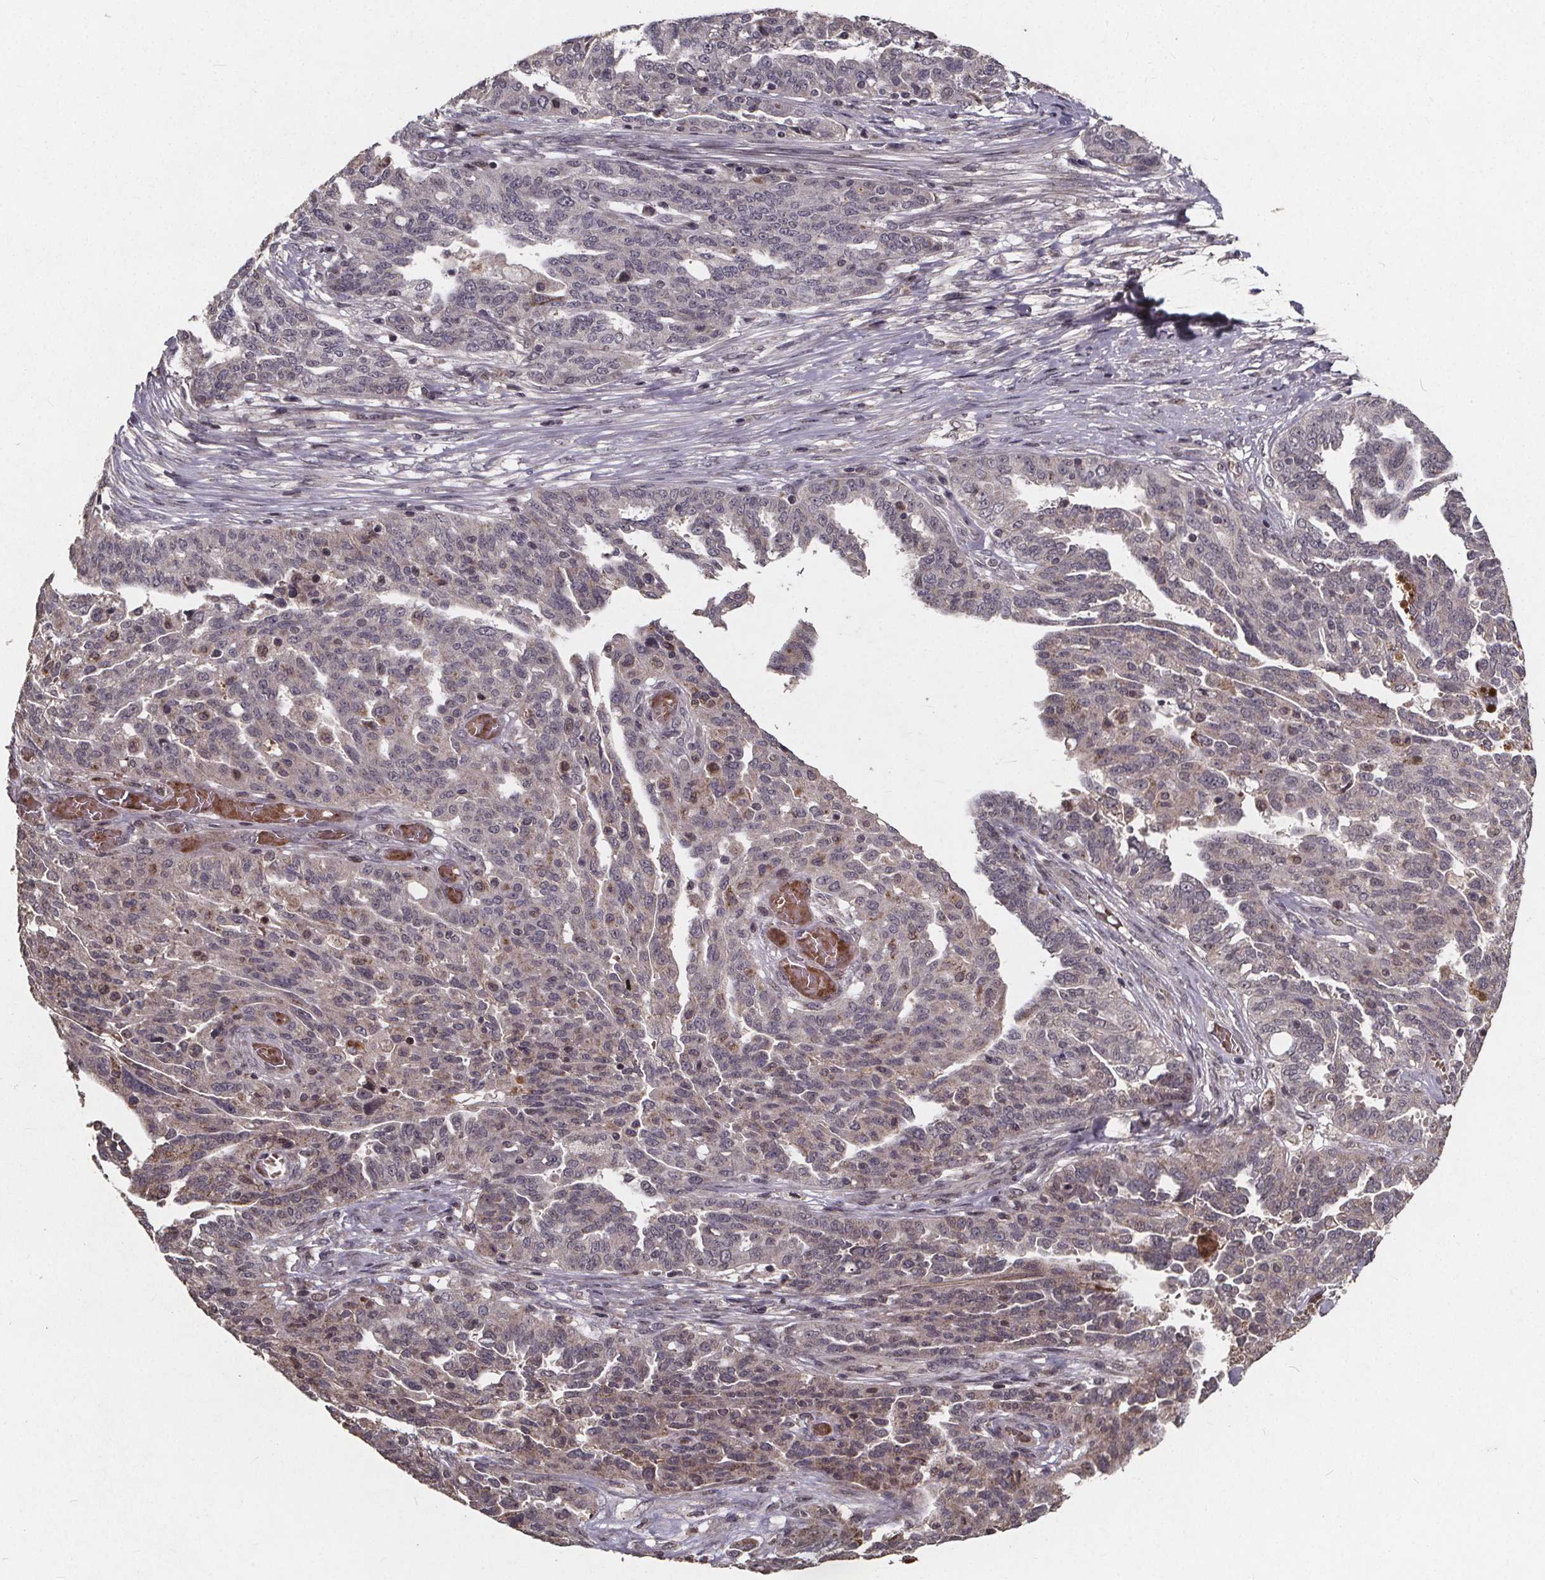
{"staining": {"intensity": "negative", "quantity": "none", "location": "none"}, "tissue": "ovarian cancer", "cell_type": "Tumor cells", "image_type": "cancer", "snomed": [{"axis": "morphology", "description": "Cystadenocarcinoma, serous, NOS"}, {"axis": "topography", "description": "Ovary"}], "caption": "Photomicrograph shows no protein staining in tumor cells of ovarian cancer tissue. (Brightfield microscopy of DAB immunohistochemistry at high magnification).", "gene": "GPX3", "patient": {"sex": "female", "age": 67}}